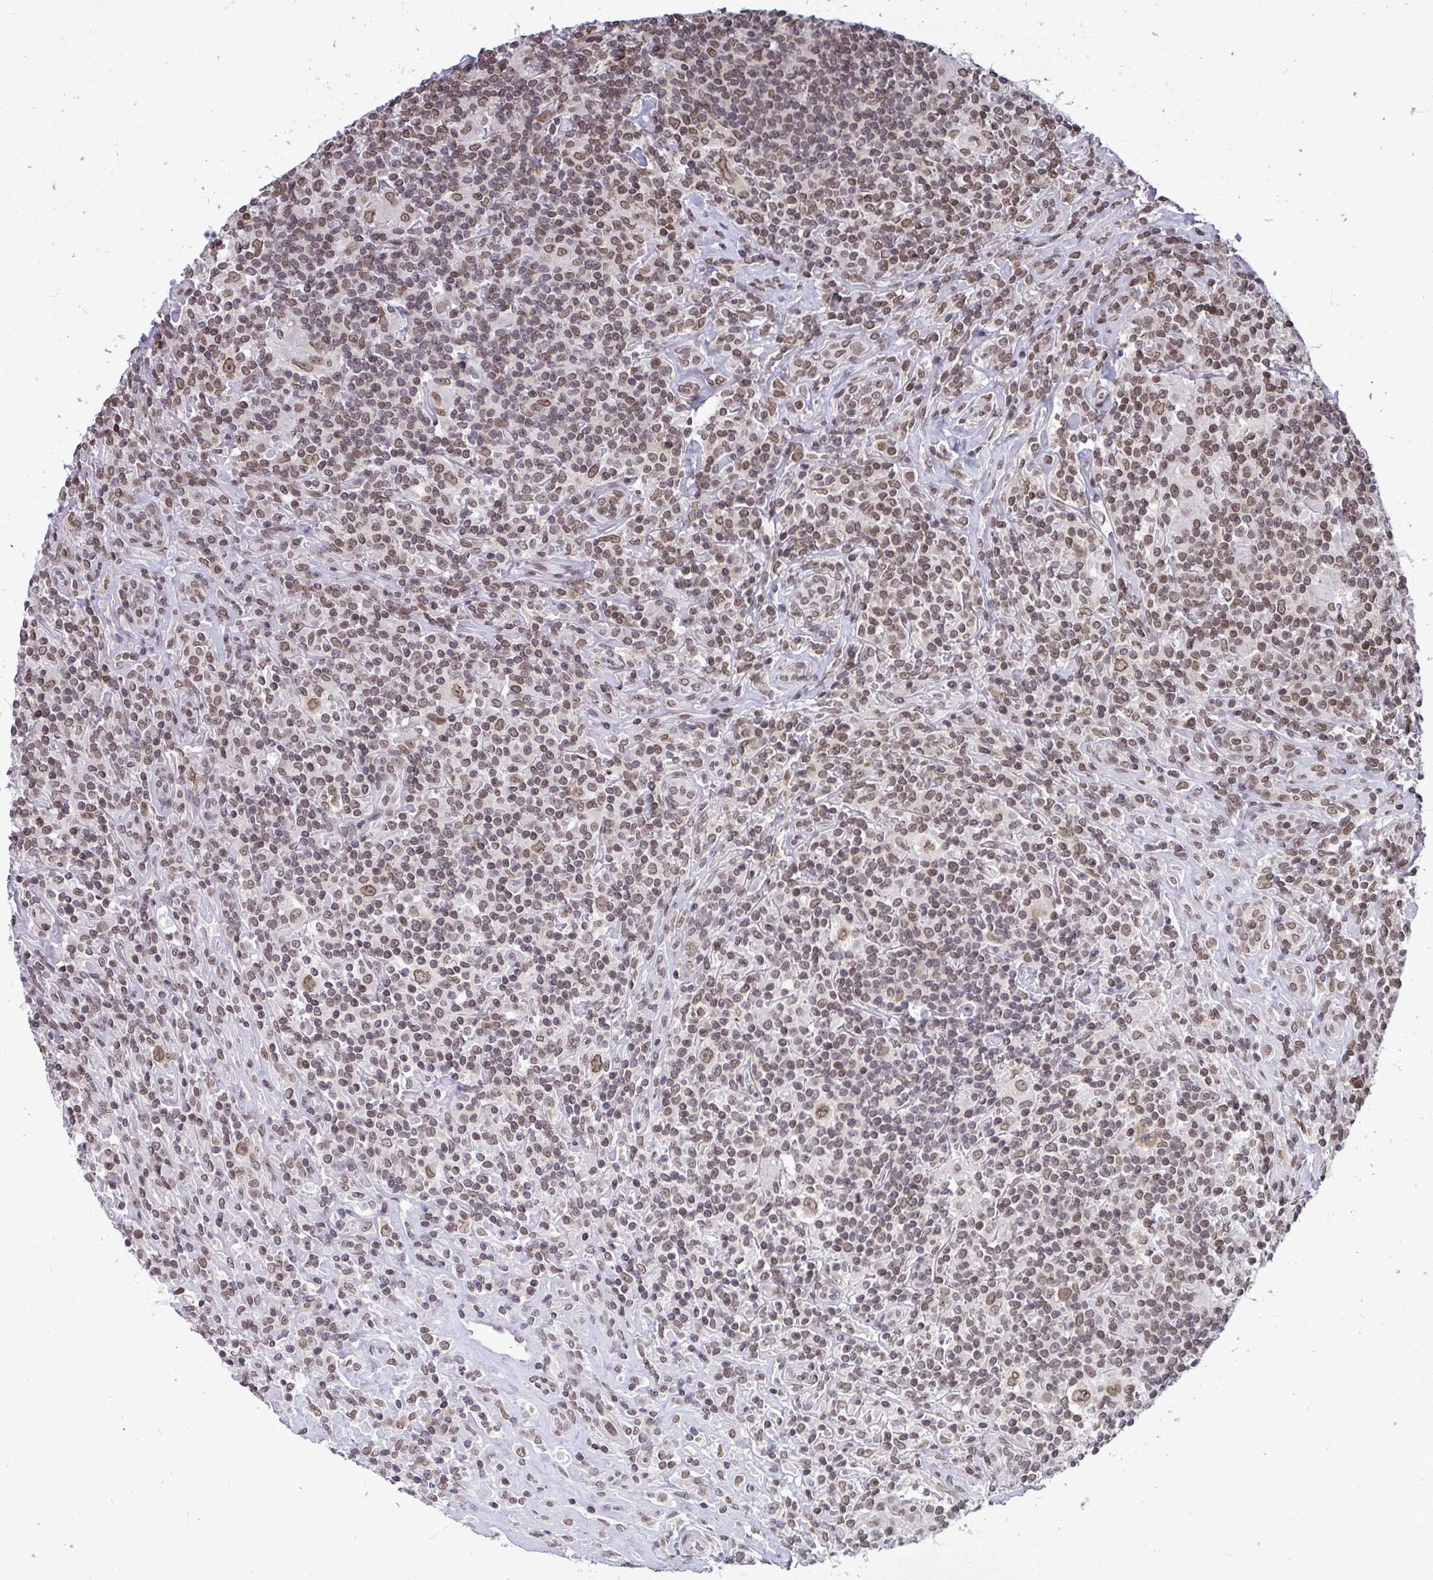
{"staining": {"intensity": "moderate", "quantity": ">75%", "location": "nuclear"}, "tissue": "lymphoma", "cell_type": "Tumor cells", "image_type": "cancer", "snomed": [{"axis": "morphology", "description": "Hodgkin's disease, NOS"}, {"axis": "morphology", "description": "Hodgkin's lymphoma, nodular sclerosis"}, {"axis": "topography", "description": "Lymph node"}], "caption": "Moderate nuclear expression for a protein is seen in approximately >75% of tumor cells of Hodgkin's lymphoma, nodular sclerosis using immunohistochemistry (IHC).", "gene": "JPT1", "patient": {"sex": "female", "age": 10}}